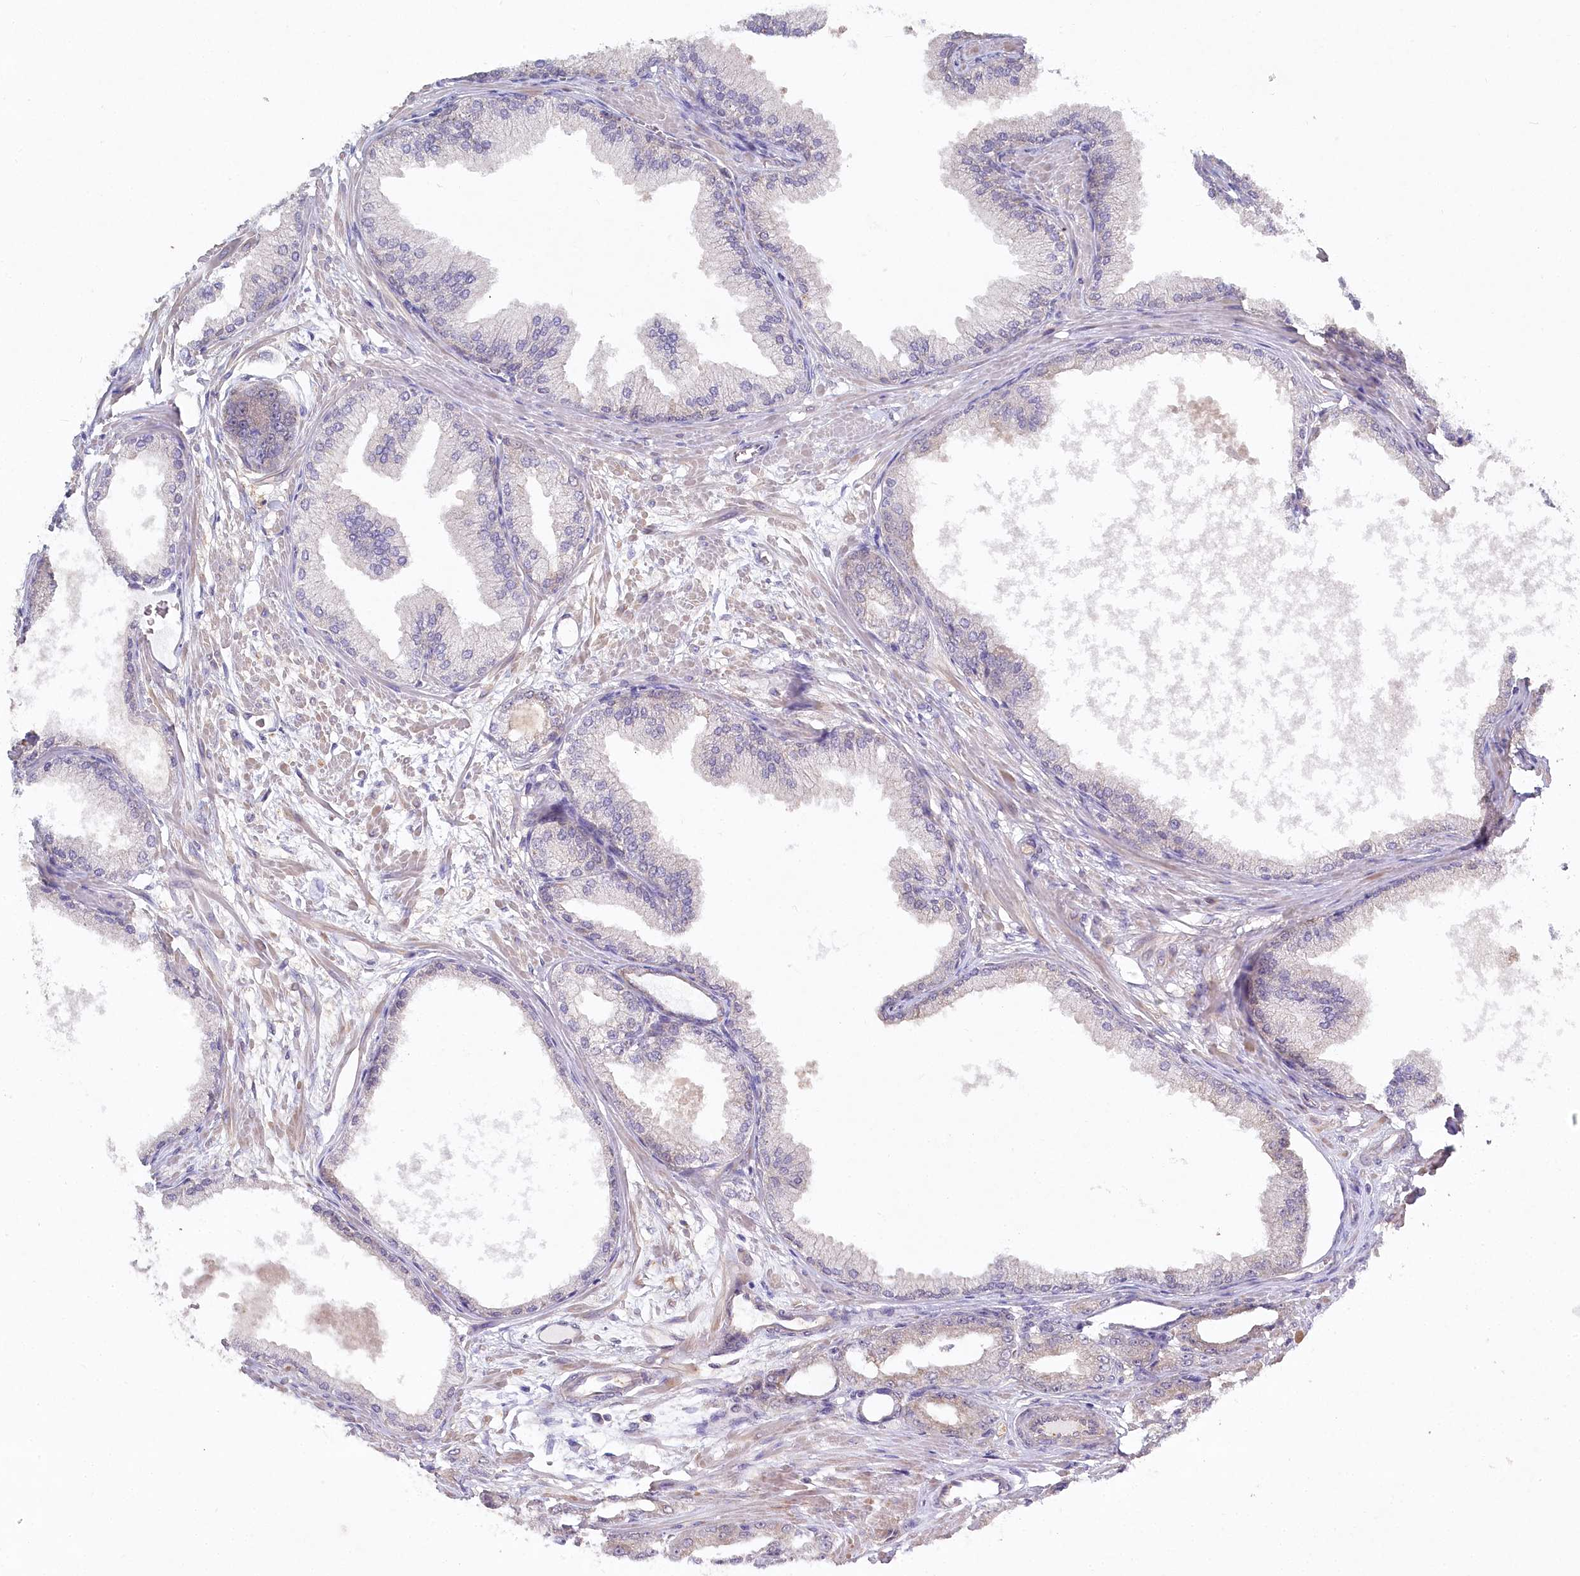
{"staining": {"intensity": "weak", "quantity": "<25%", "location": "cytoplasmic/membranous"}, "tissue": "prostate cancer", "cell_type": "Tumor cells", "image_type": "cancer", "snomed": [{"axis": "morphology", "description": "Adenocarcinoma, Low grade"}, {"axis": "topography", "description": "Prostate"}], "caption": "Micrograph shows no protein positivity in tumor cells of prostate cancer tissue. (Brightfield microscopy of DAB immunohistochemistry at high magnification).", "gene": "AAMDC", "patient": {"sex": "male", "age": 63}}